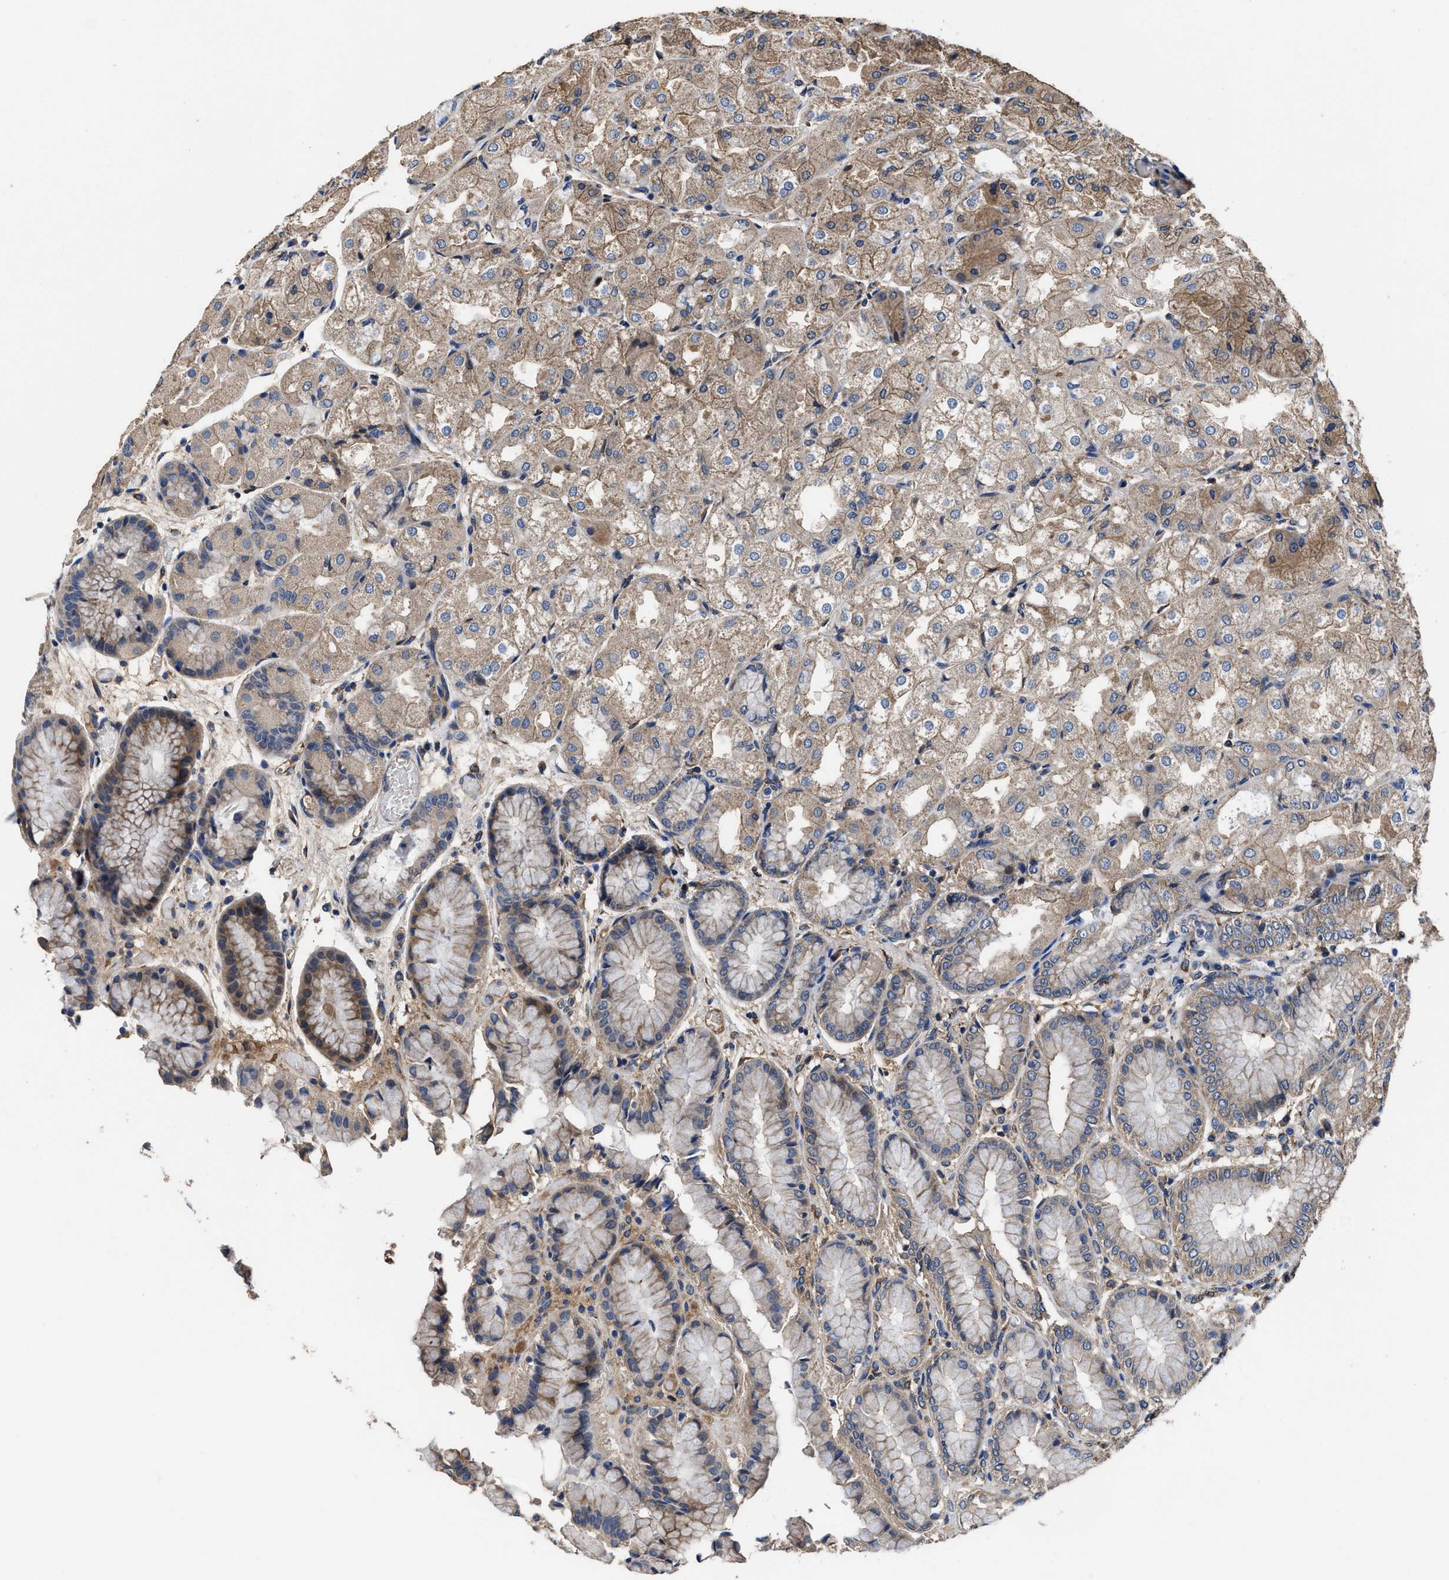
{"staining": {"intensity": "moderate", "quantity": ">75%", "location": "cytoplasmic/membranous"}, "tissue": "stomach", "cell_type": "Glandular cells", "image_type": "normal", "snomed": [{"axis": "morphology", "description": "Normal tissue, NOS"}, {"axis": "topography", "description": "Stomach, upper"}], "caption": "A brown stain shows moderate cytoplasmic/membranous expression of a protein in glandular cells of unremarkable human stomach.", "gene": "IDNK", "patient": {"sex": "male", "age": 72}}